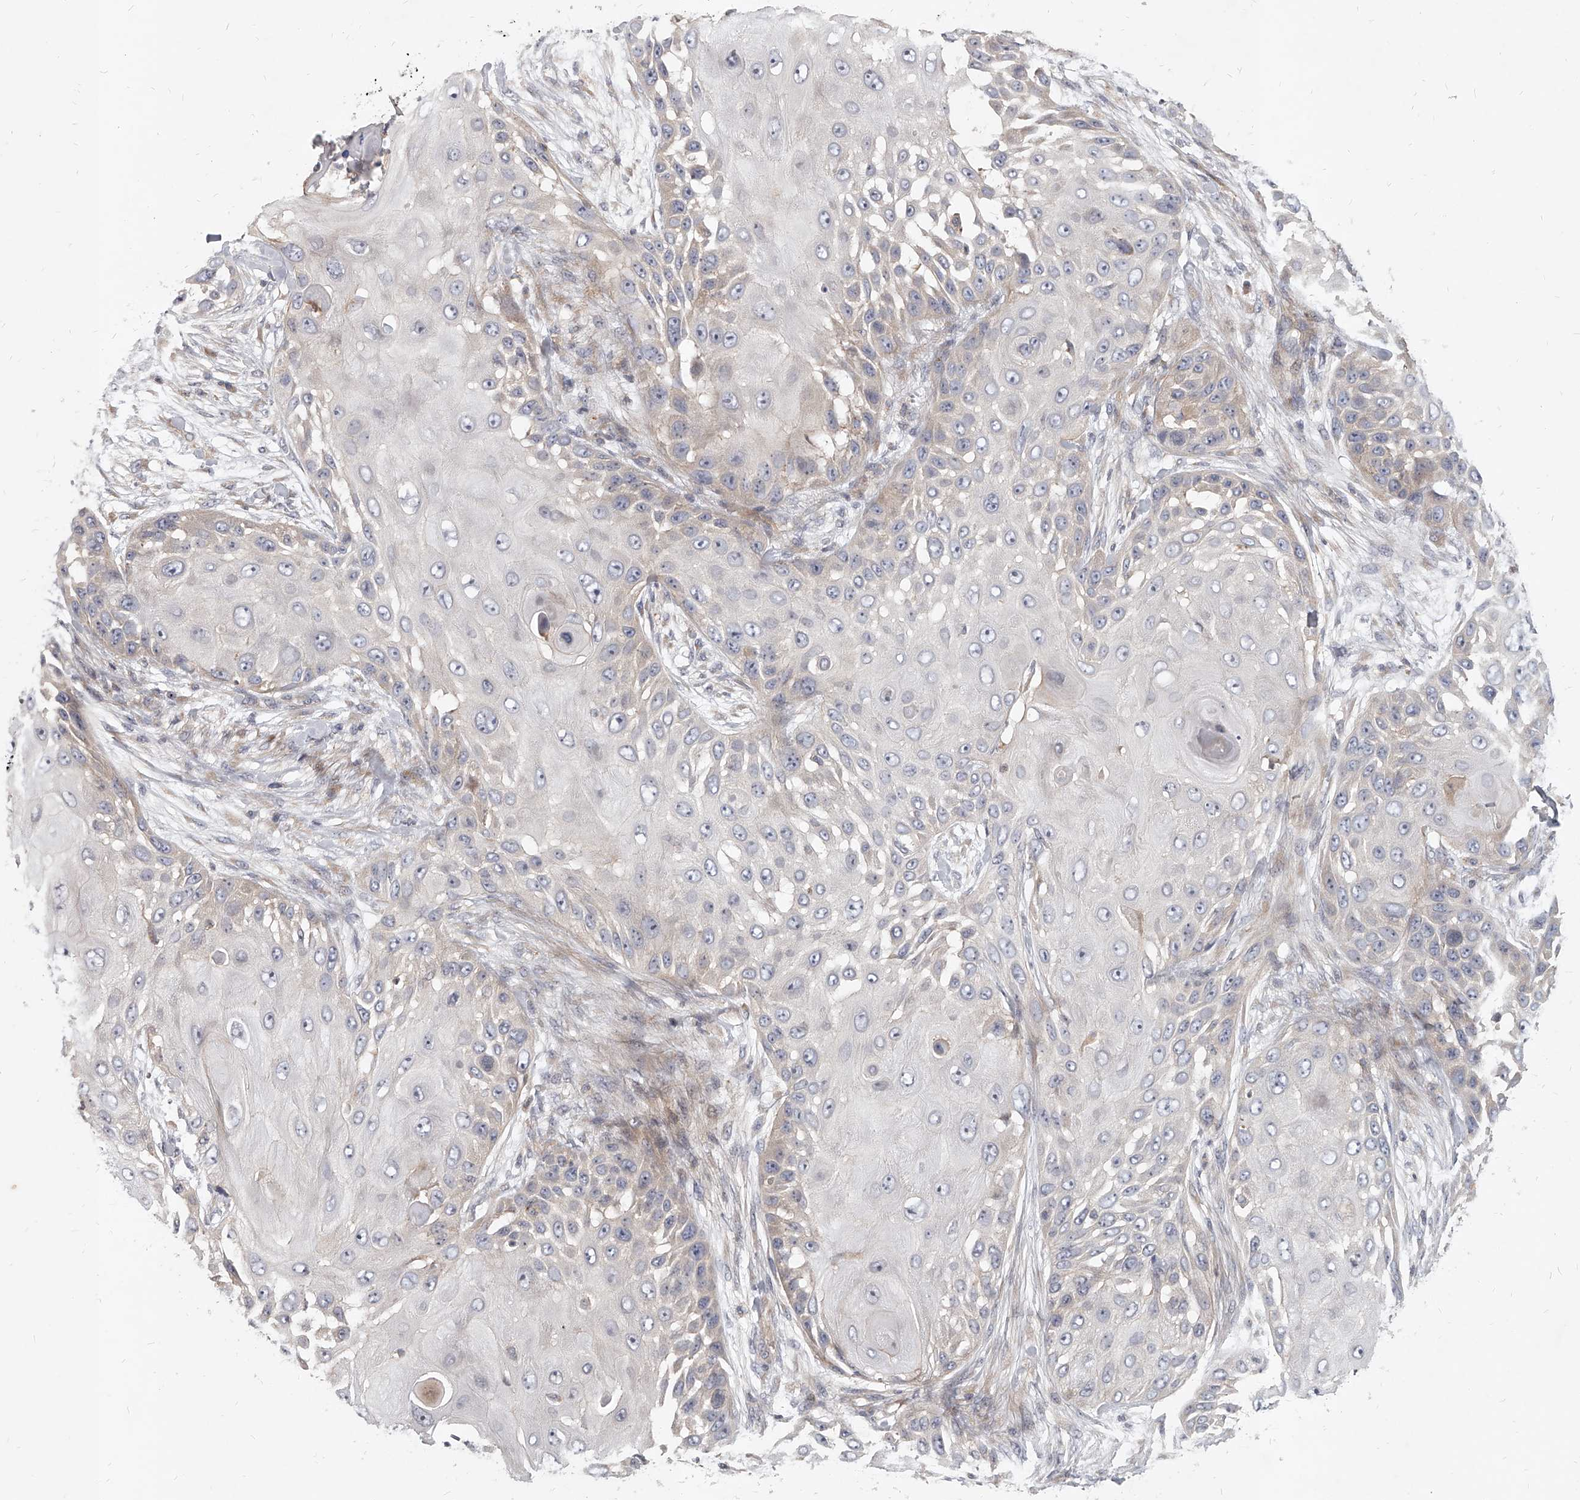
{"staining": {"intensity": "negative", "quantity": "none", "location": "none"}, "tissue": "skin cancer", "cell_type": "Tumor cells", "image_type": "cancer", "snomed": [{"axis": "morphology", "description": "Squamous cell carcinoma, NOS"}, {"axis": "topography", "description": "Skin"}], "caption": "An image of skin squamous cell carcinoma stained for a protein exhibits no brown staining in tumor cells. (DAB (3,3'-diaminobenzidine) immunohistochemistry, high magnification).", "gene": "SLC37A1", "patient": {"sex": "female", "age": 44}}